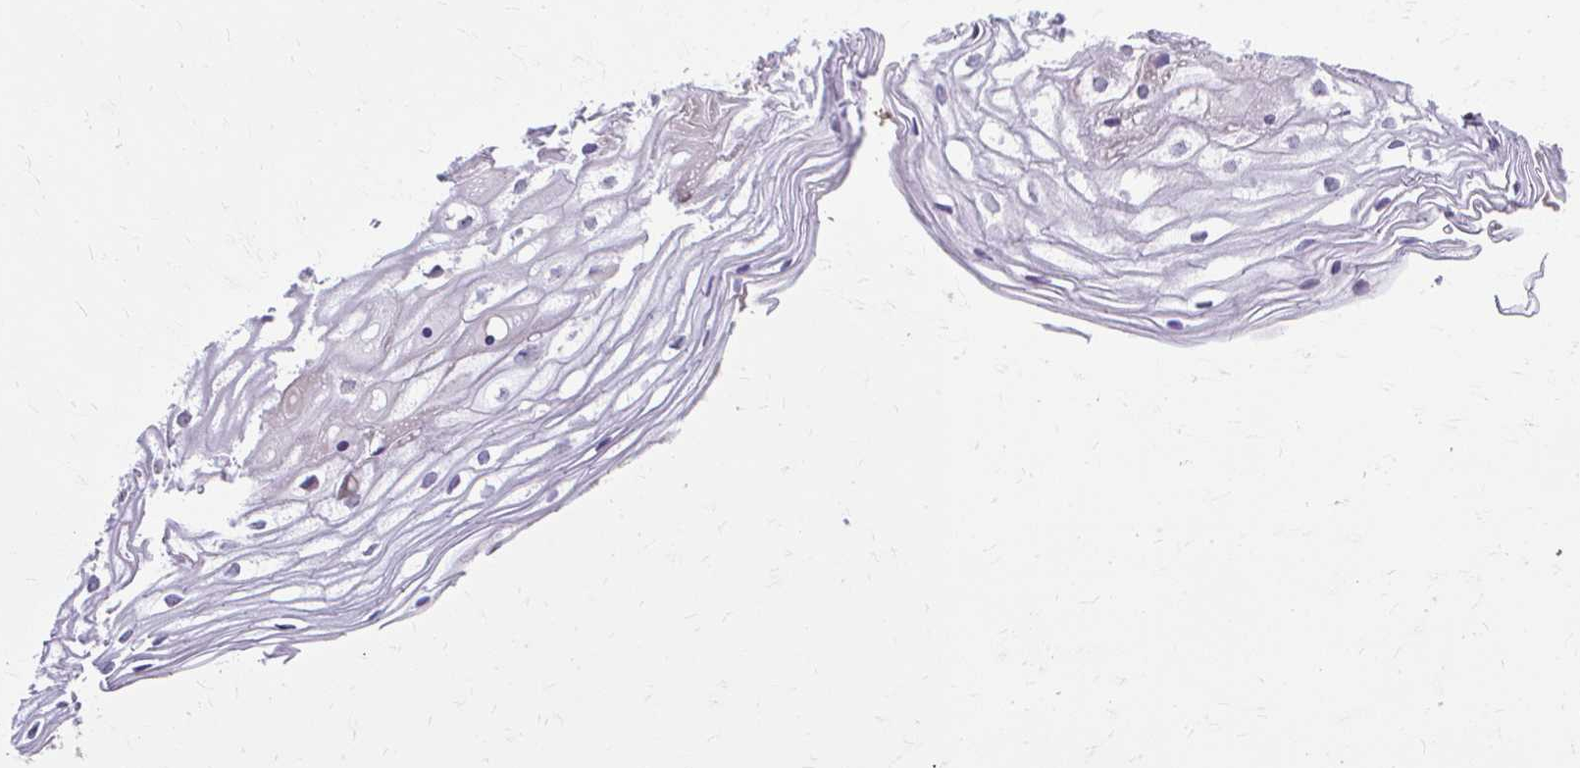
{"staining": {"intensity": "weak", "quantity": "<25%", "location": "nuclear"}, "tissue": "cervix", "cell_type": "Glandular cells", "image_type": "normal", "snomed": [{"axis": "morphology", "description": "Normal tissue, NOS"}, {"axis": "topography", "description": "Cervix"}], "caption": "A high-resolution micrograph shows immunohistochemistry staining of normal cervix, which displays no significant staining in glandular cells.", "gene": "MAF1", "patient": {"sex": "female", "age": 36}}